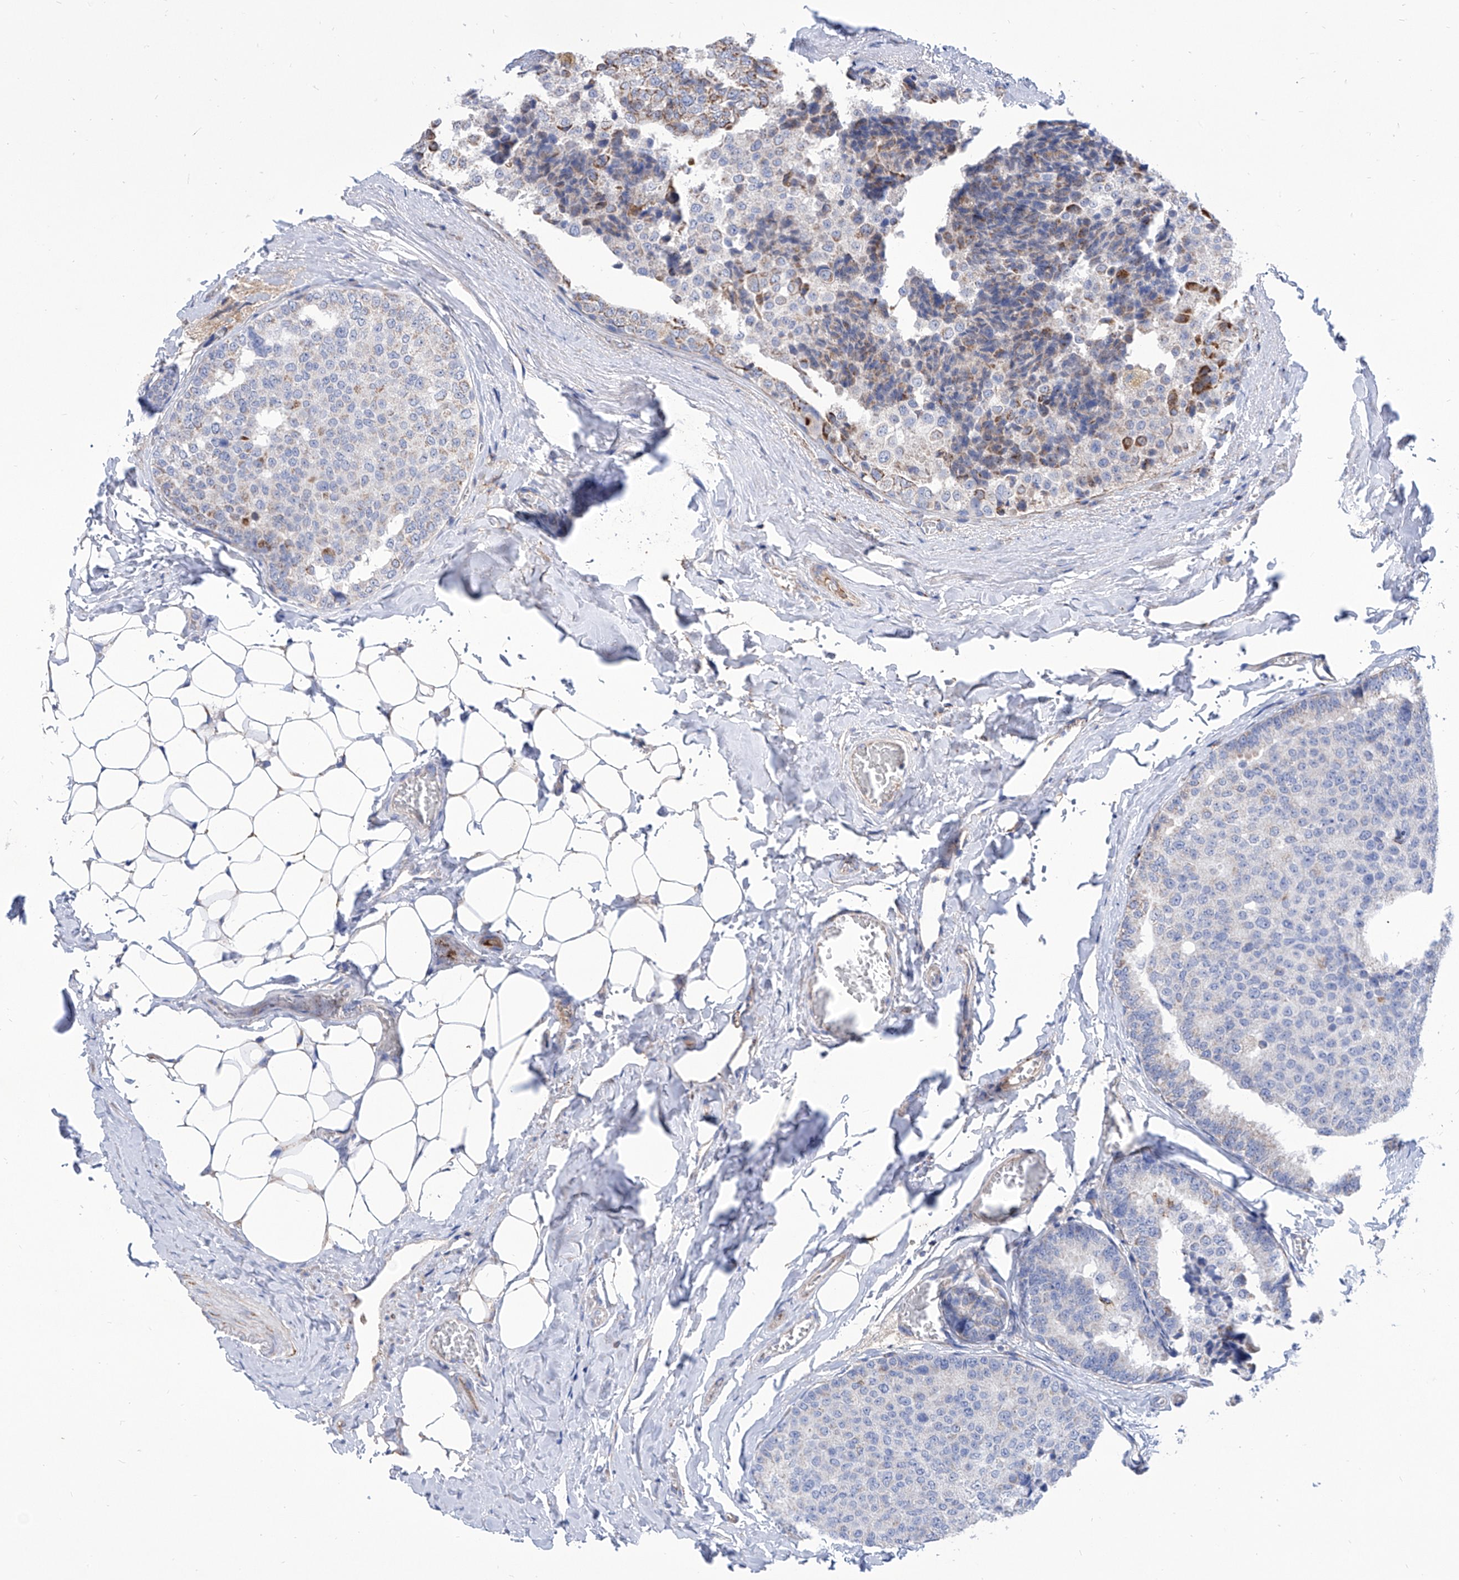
{"staining": {"intensity": "negative", "quantity": "none", "location": "none"}, "tissue": "breast cancer", "cell_type": "Tumor cells", "image_type": "cancer", "snomed": [{"axis": "morphology", "description": "Normal tissue, NOS"}, {"axis": "morphology", "description": "Duct carcinoma"}, {"axis": "topography", "description": "Breast"}], "caption": "Breast cancer (infiltrating ductal carcinoma) was stained to show a protein in brown. There is no significant positivity in tumor cells. The staining is performed using DAB brown chromogen with nuclei counter-stained in using hematoxylin.", "gene": "SRBD1", "patient": {"sex": "female", "age": 43}}